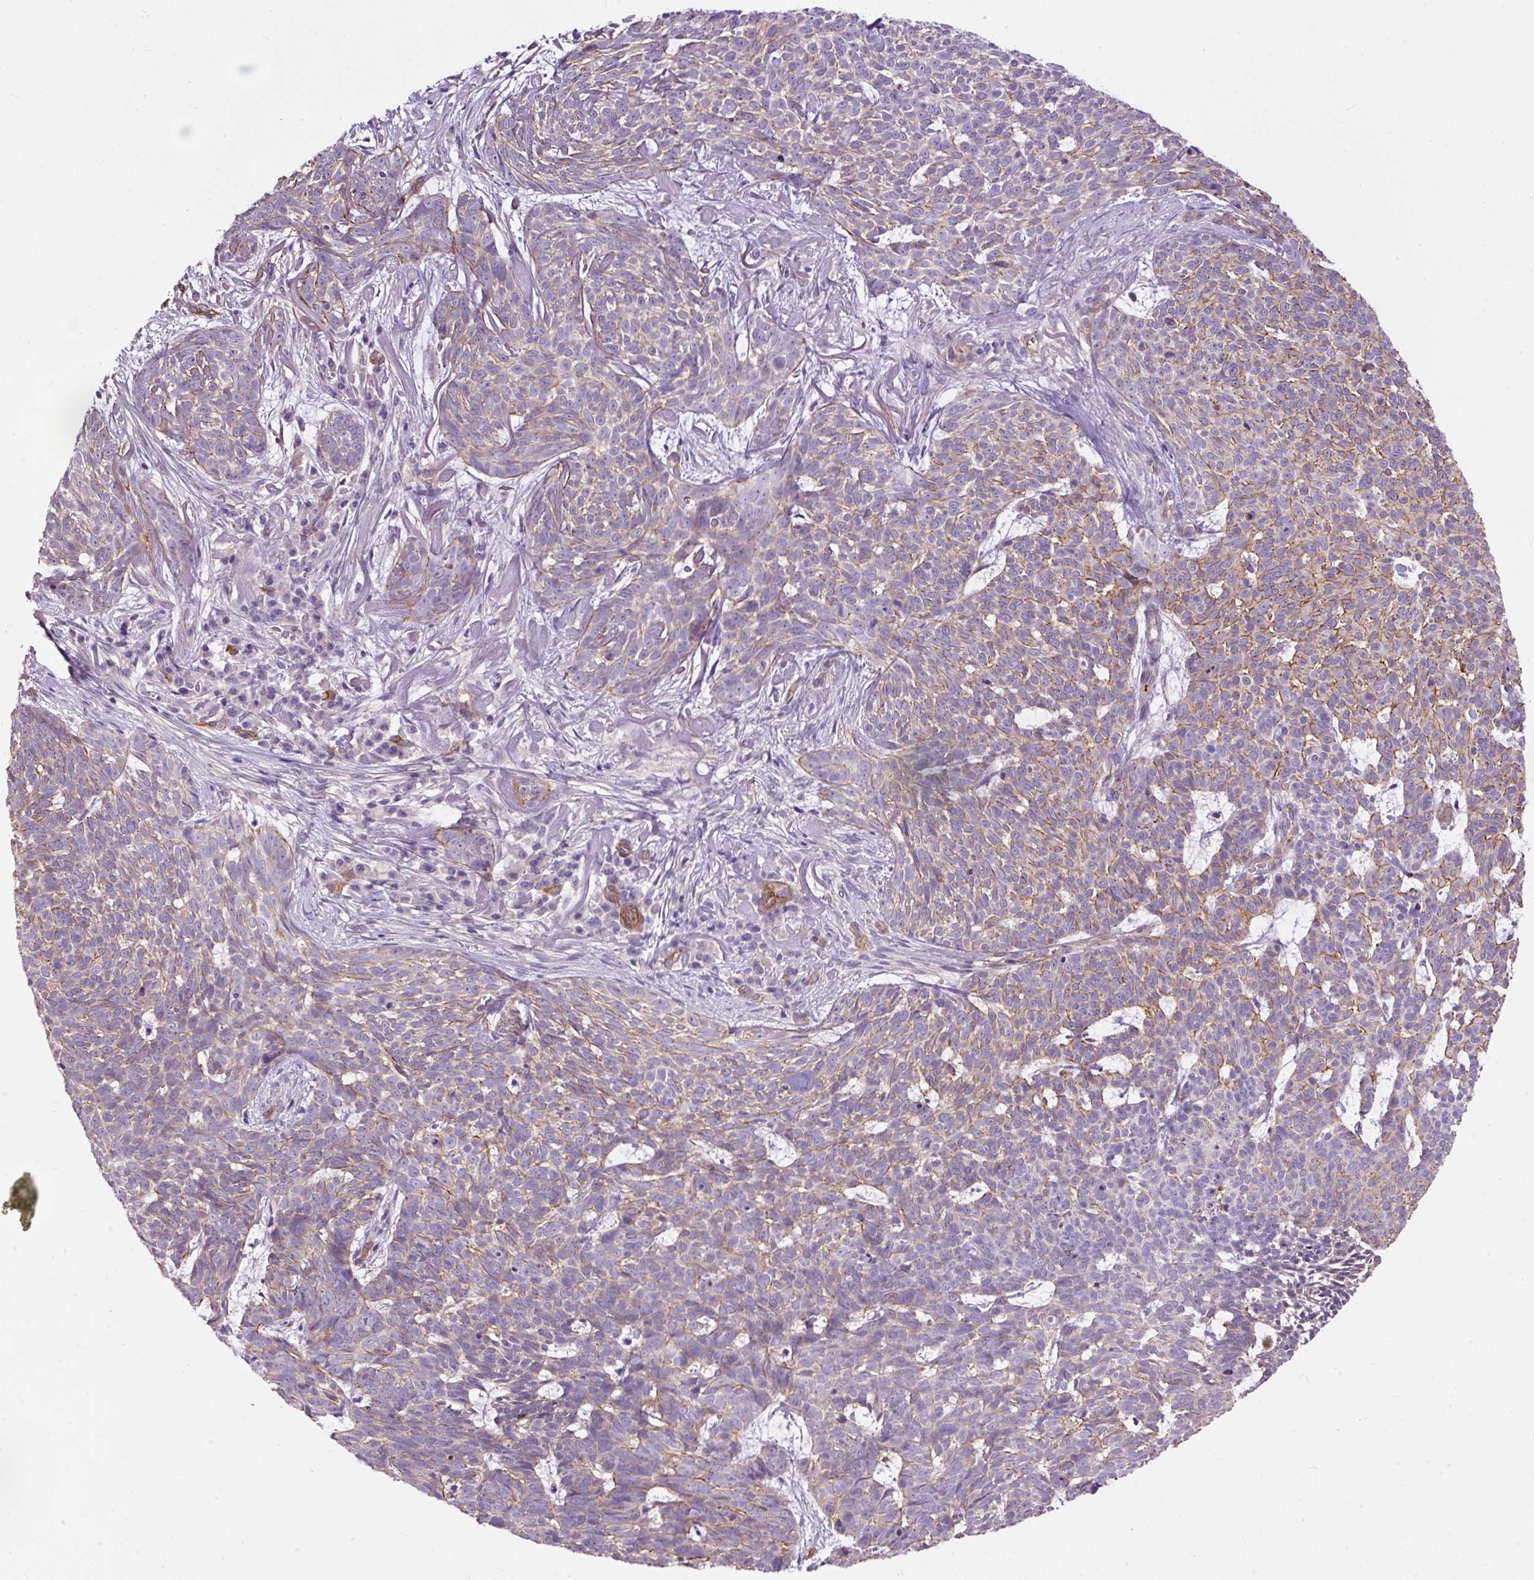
{"staining": {"intensity": "weak", "quantity": "25%-75%", "location": "cytoplasmic/membranous"}, "tissue": "skin cancer", "cell_type": "Tumor cells", "image_type": "cancer", "snomed": [{"axis": "morphology", "description": "Basal cell carcinoma"}, {"axis": "topography", "description": "Skin"}], "caption": "Weak cytoplasmic/membranous protein staining is identified in about 25%-75% of tumor cells in skin basal cell carcinoma.", "gene": "MAGEB16", "patient": {"sex": "female", "age": 93}}